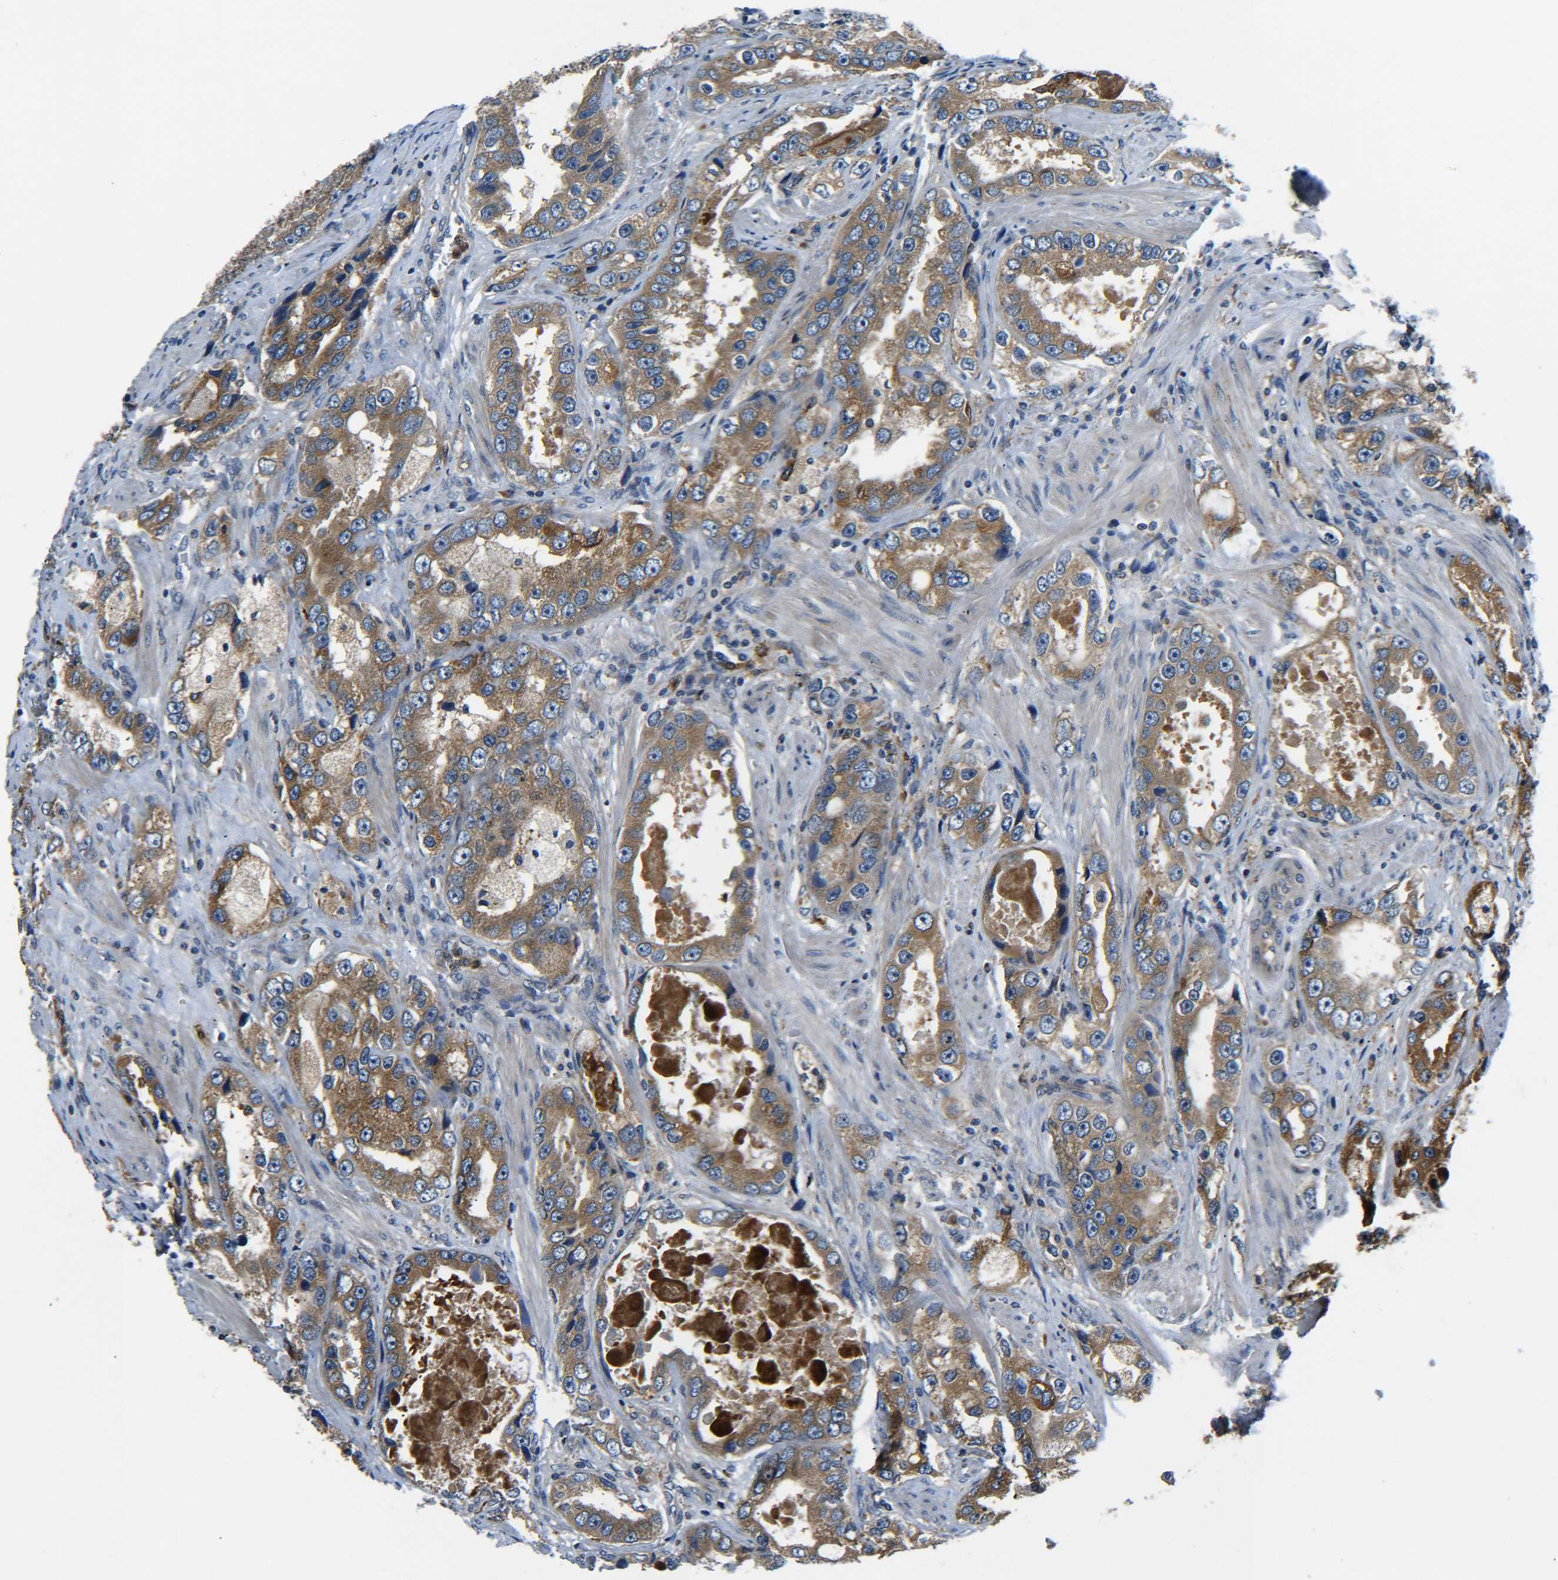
{"staining": {"intensity": "moderate", "quantity": ">75%", "location": "cytoplasmic/membranous"}, "tissue": "prostate cancer", "cell_type": "Tumor cells", "image_type": "cancer", "snomed": [{"axis": "morphology", "description": "Adenocarcinoma, High grade"}, {"axis": "topography", "description": "Prostate"}], "caption": "An image of human prostate high-grade adenocarcinoma stained for a protein demonstrates moderate cytoplasmic/membranous brown staining in tumor cells.", "gene": "RAB1B", "patient": {"sex": "male", "age": 63}}